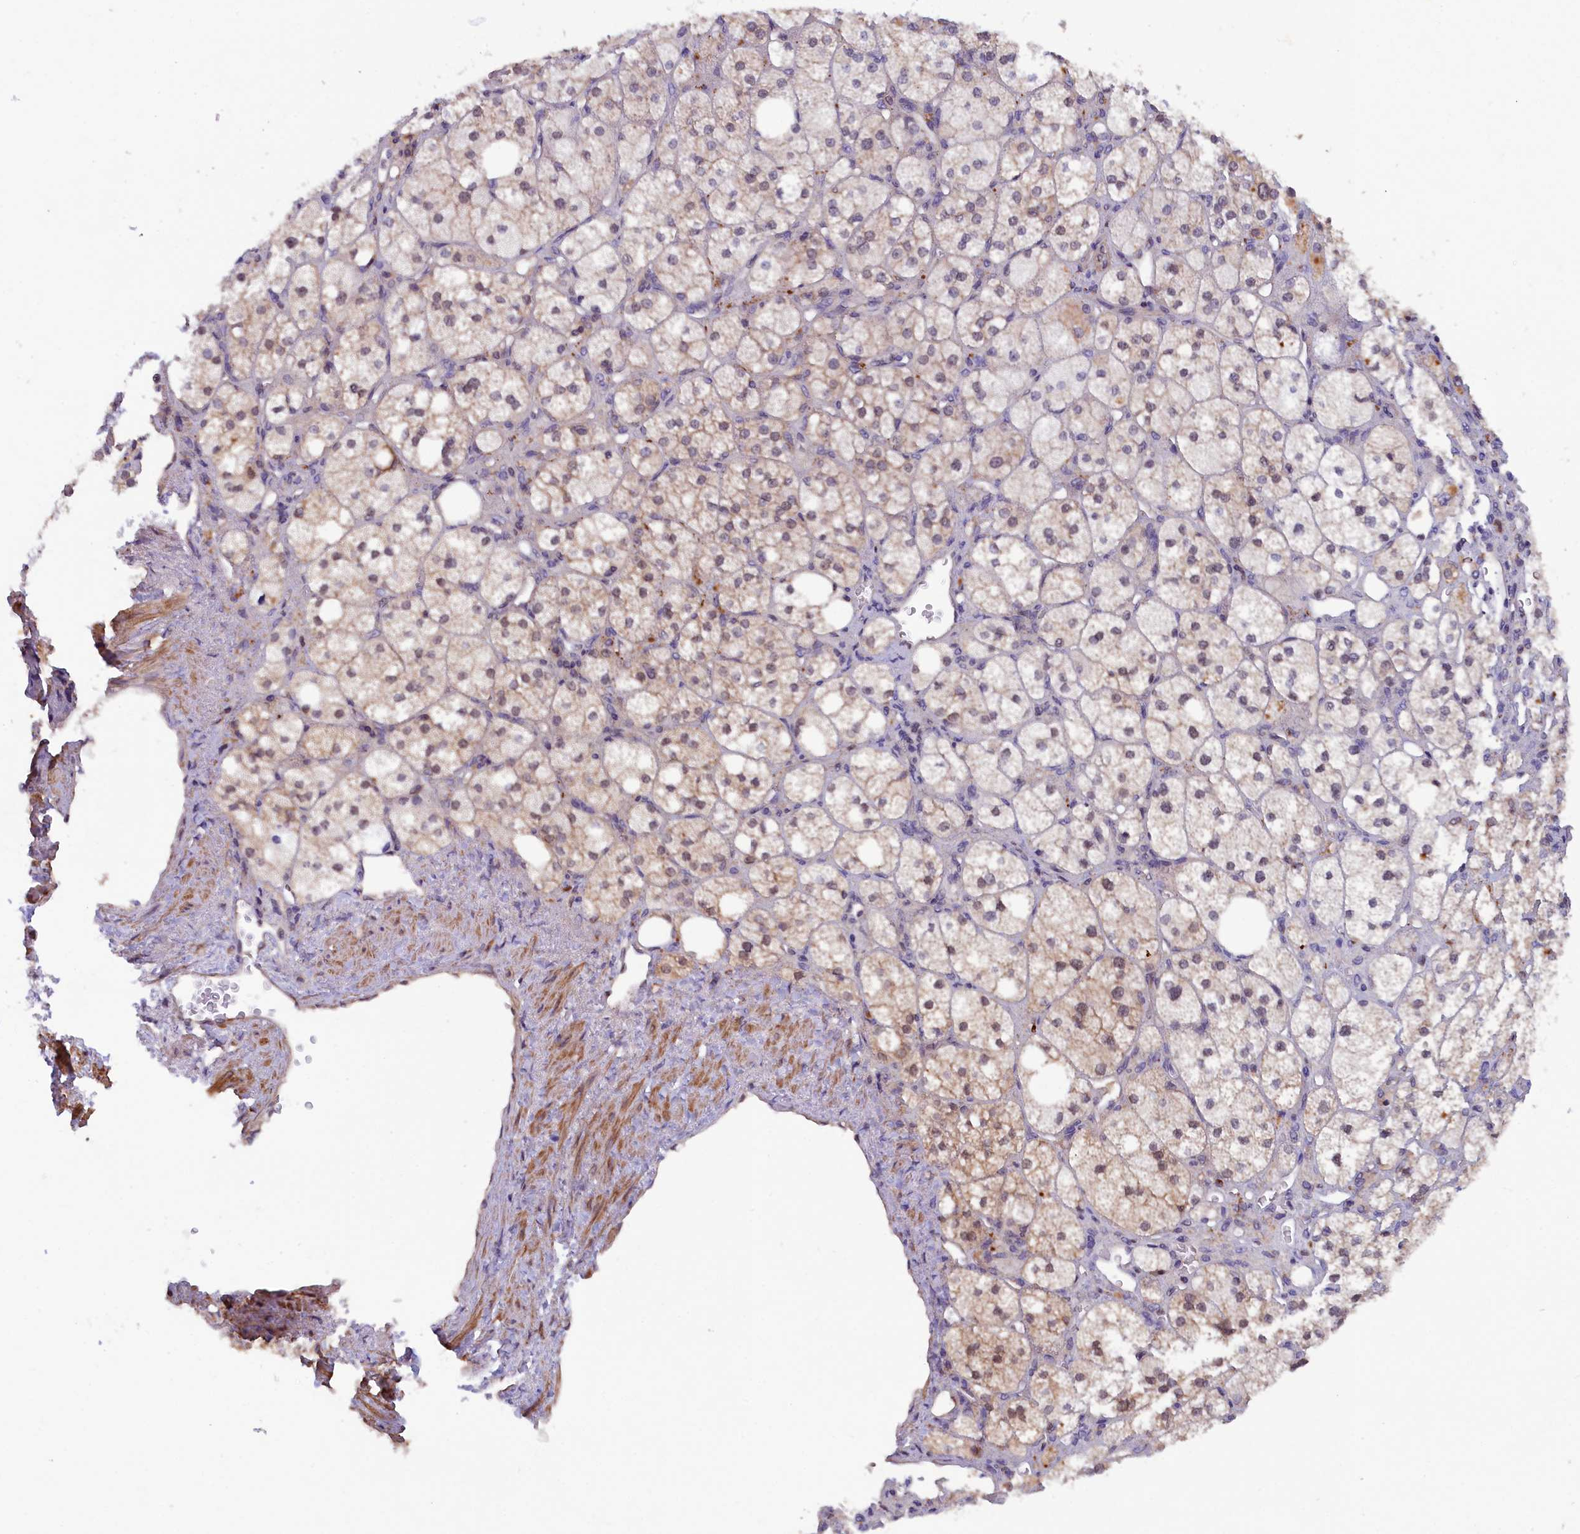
{"staining": {"intensity": "weak", "quantity": "25%-75%", "location": "cytoplasmic/membranous,nuclear"}, "tissue": "adrenal gland", "cell_type": "Glandular cells", "image_type": "normal", "snomed": [{"axis": "morphology", "description": "Normal tissue, NOS"}, {"axis": "topography", "description": "Adrenal gland"}], "caption": "A low amount of weak cytoplasmic/membranous,nuclear expression is seen in approximately 25%-75% of glandular cells in unremarkable adrenal gland.", "gene": "JPT2", "patient": {"sex": "male", "age": 61}}